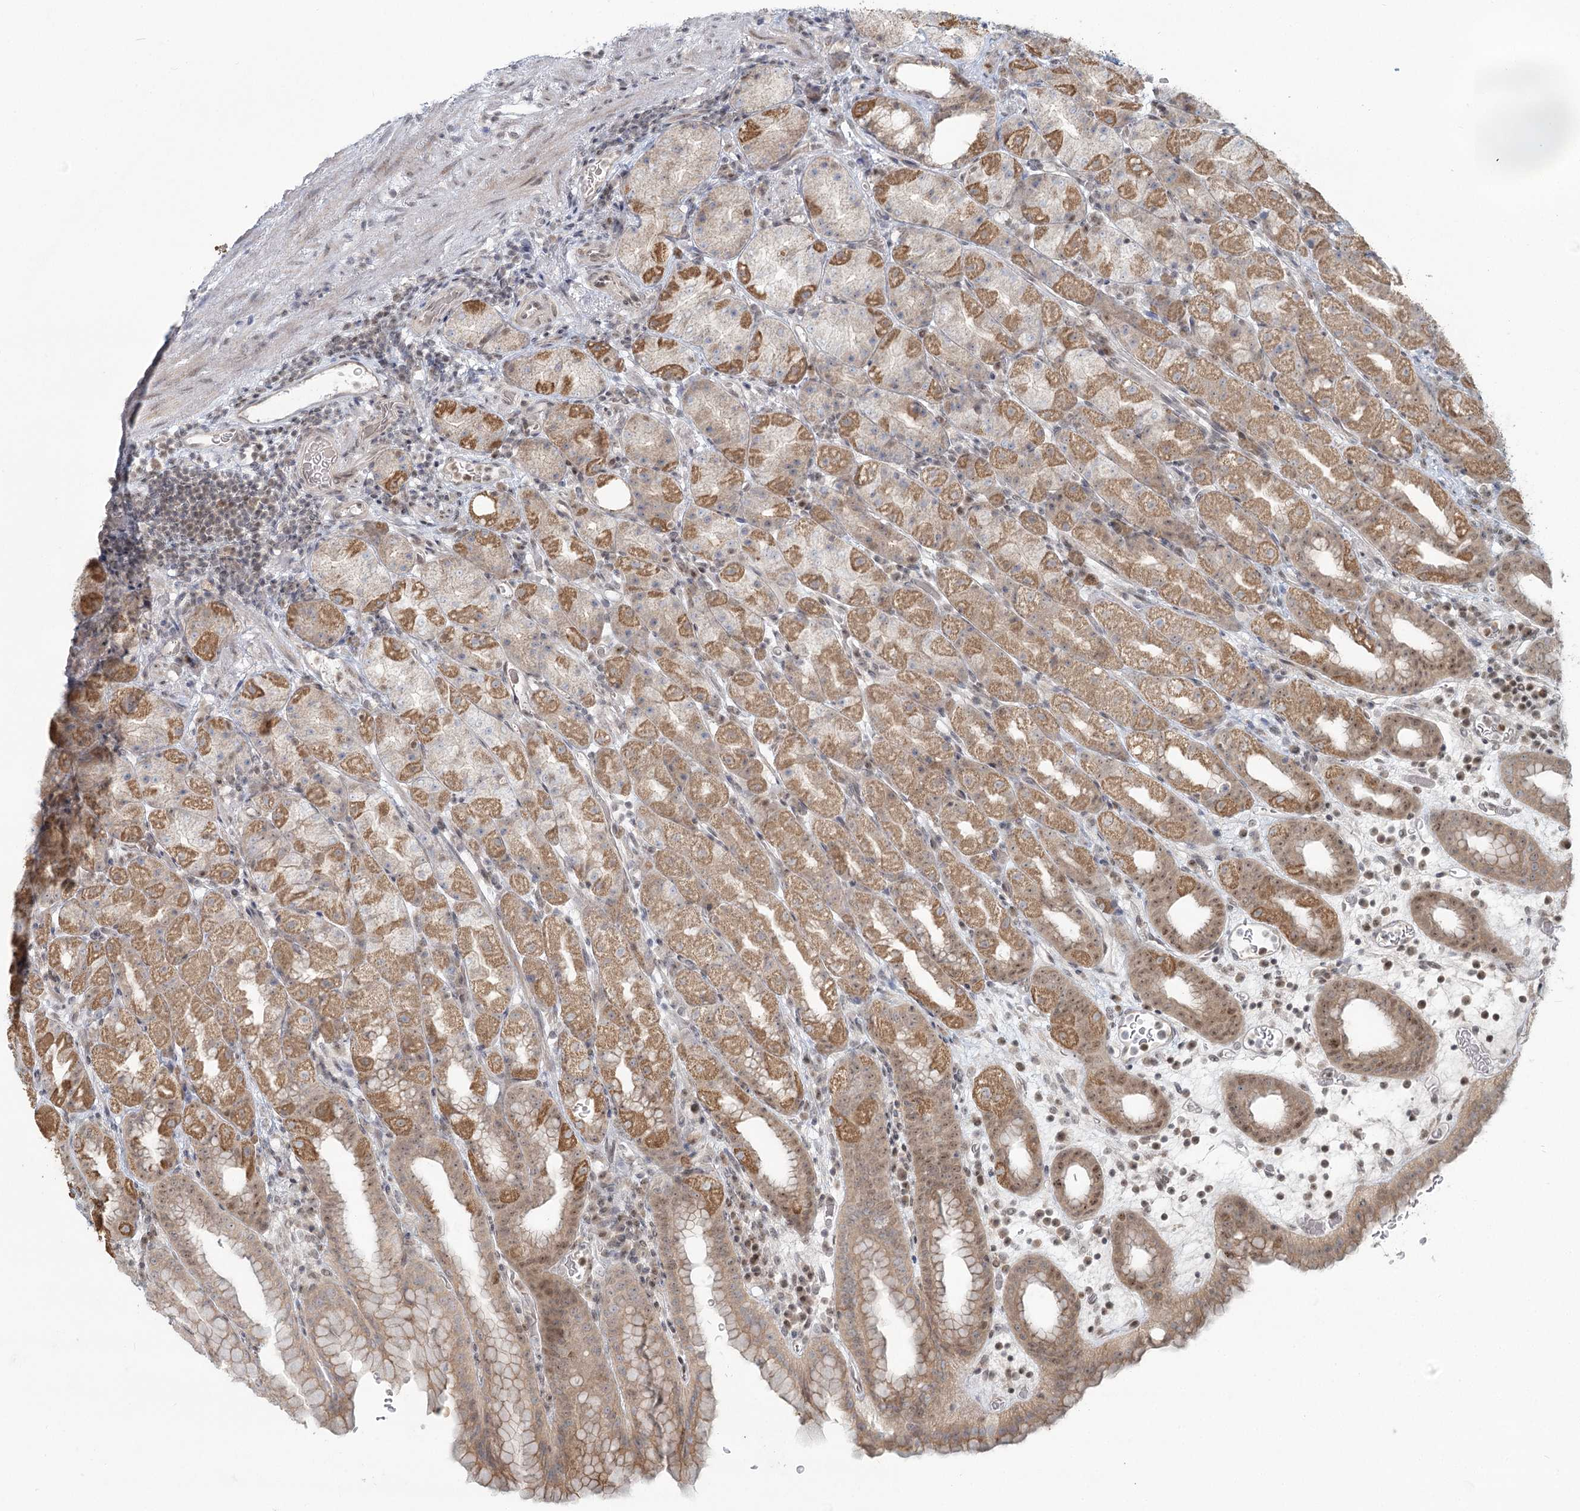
{"staining": {"intensity": "moderate", "quantity": "25%-75%", "location": "cytoplasmic/membranous,nuclear"}, "tissue": "stomach", "cell_type": "Glandular cells", "image_type": "normal", "snomed": [{"axis": "morphology", "description": "Normal tissue, NOS"}, {"axis": "topography", "description": "Stomach, upper"}], "caption": "A medium amount of moderate cytoplasmic/membranous,nuclear staining is appreciated in about 25%-75% of glandular cells in unremarkable stomach.", "gene": "R3HCC1L", "patient": {"sex": "male", "age": 68}}